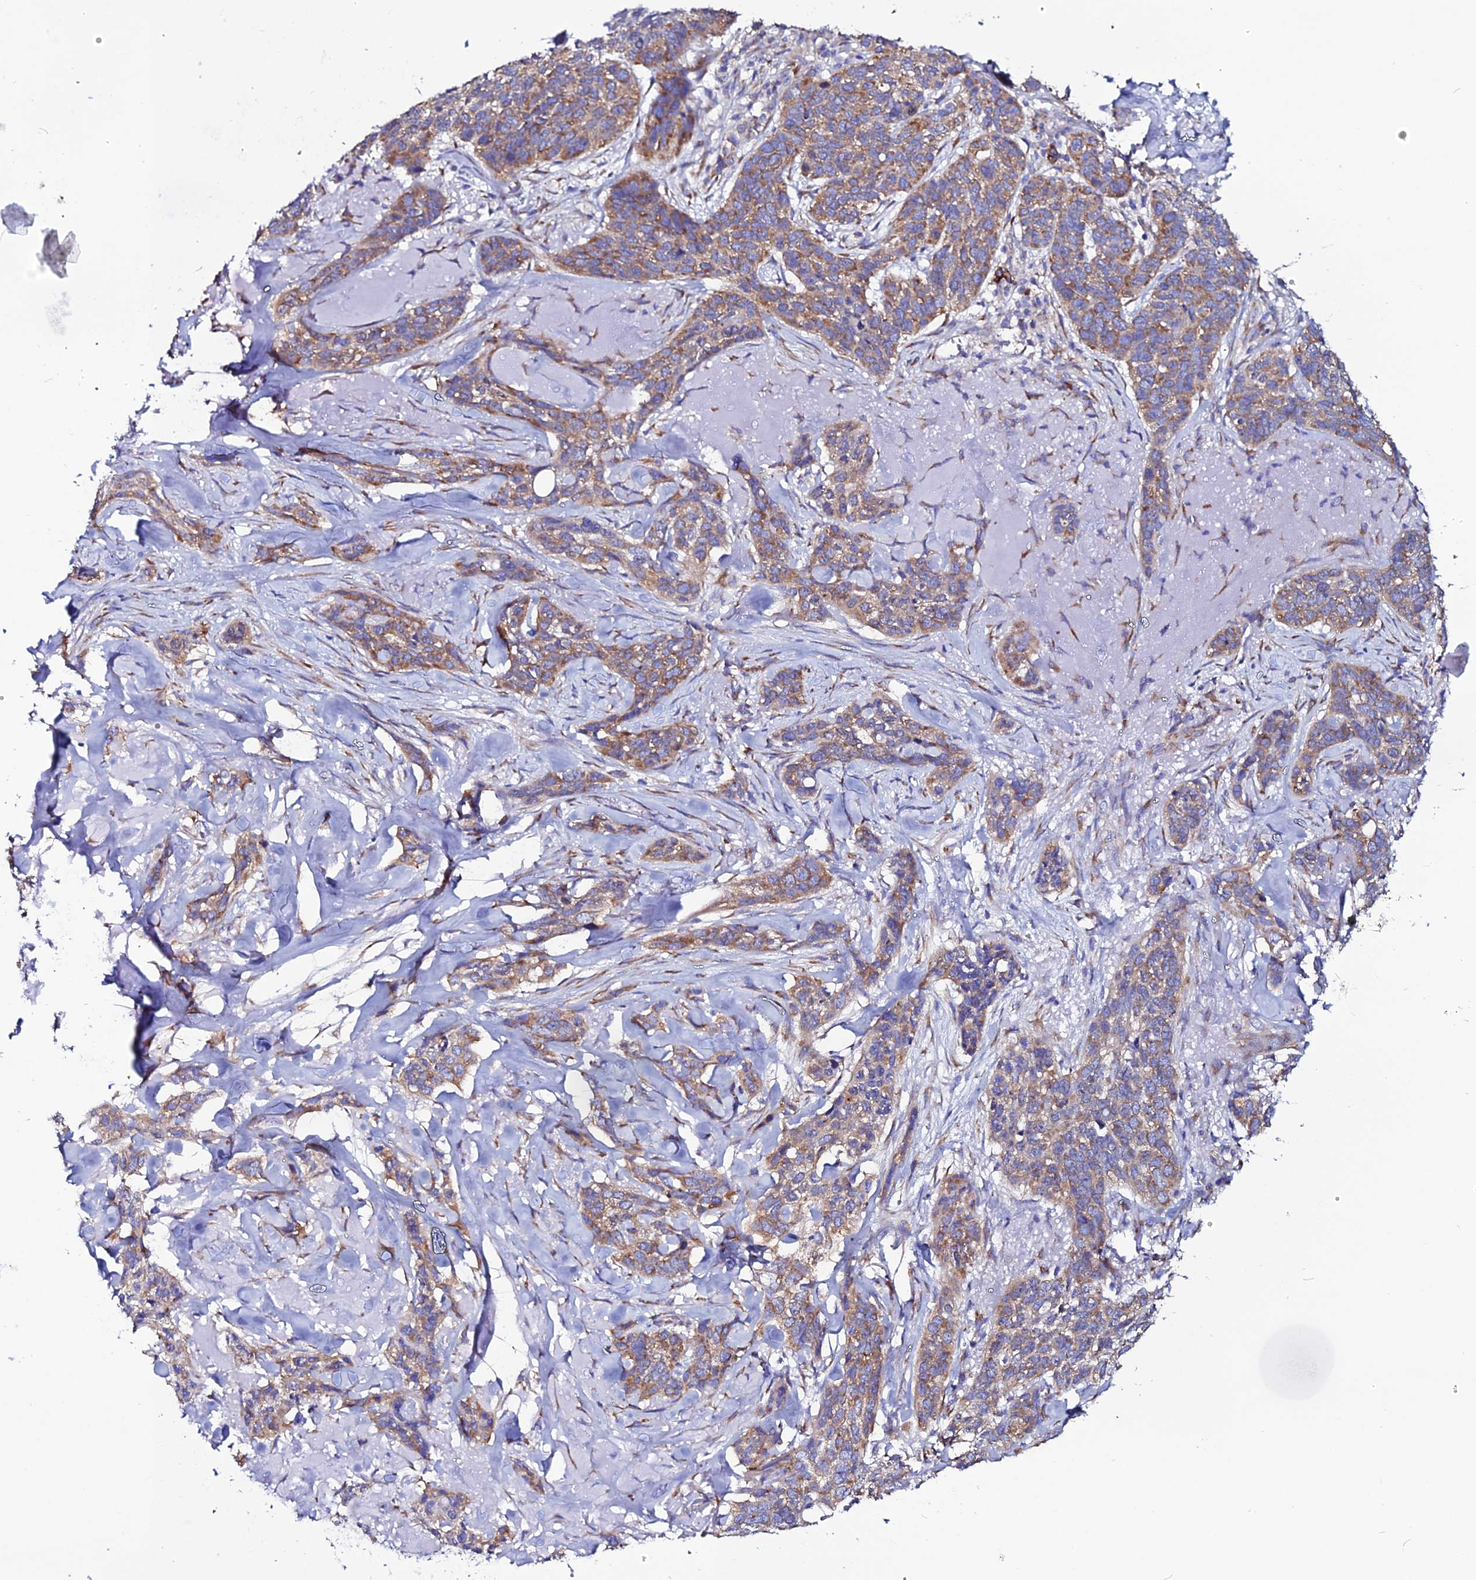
{"staining": {"intensity": "moderate", "quantity": ">75%", "location": "cytoplasmic/membranous"}, "tissue": "skin cancer", "cell_type": "Tumor cells", "image_type": "cancer", "snomed": [{"axis": "morphology", "description": "Basal cell carcinoma"}, {"axis": "topography", "description": "Skin"}], "caption": "Skin basal cell carcinoma stained with immunohistochemistry (IHC) displays moderate cytoplasmic/membranous staining in about >75% of tumor cells.", "gene": "EEF1G", "patient": {"sex": "male", "age": 86}}